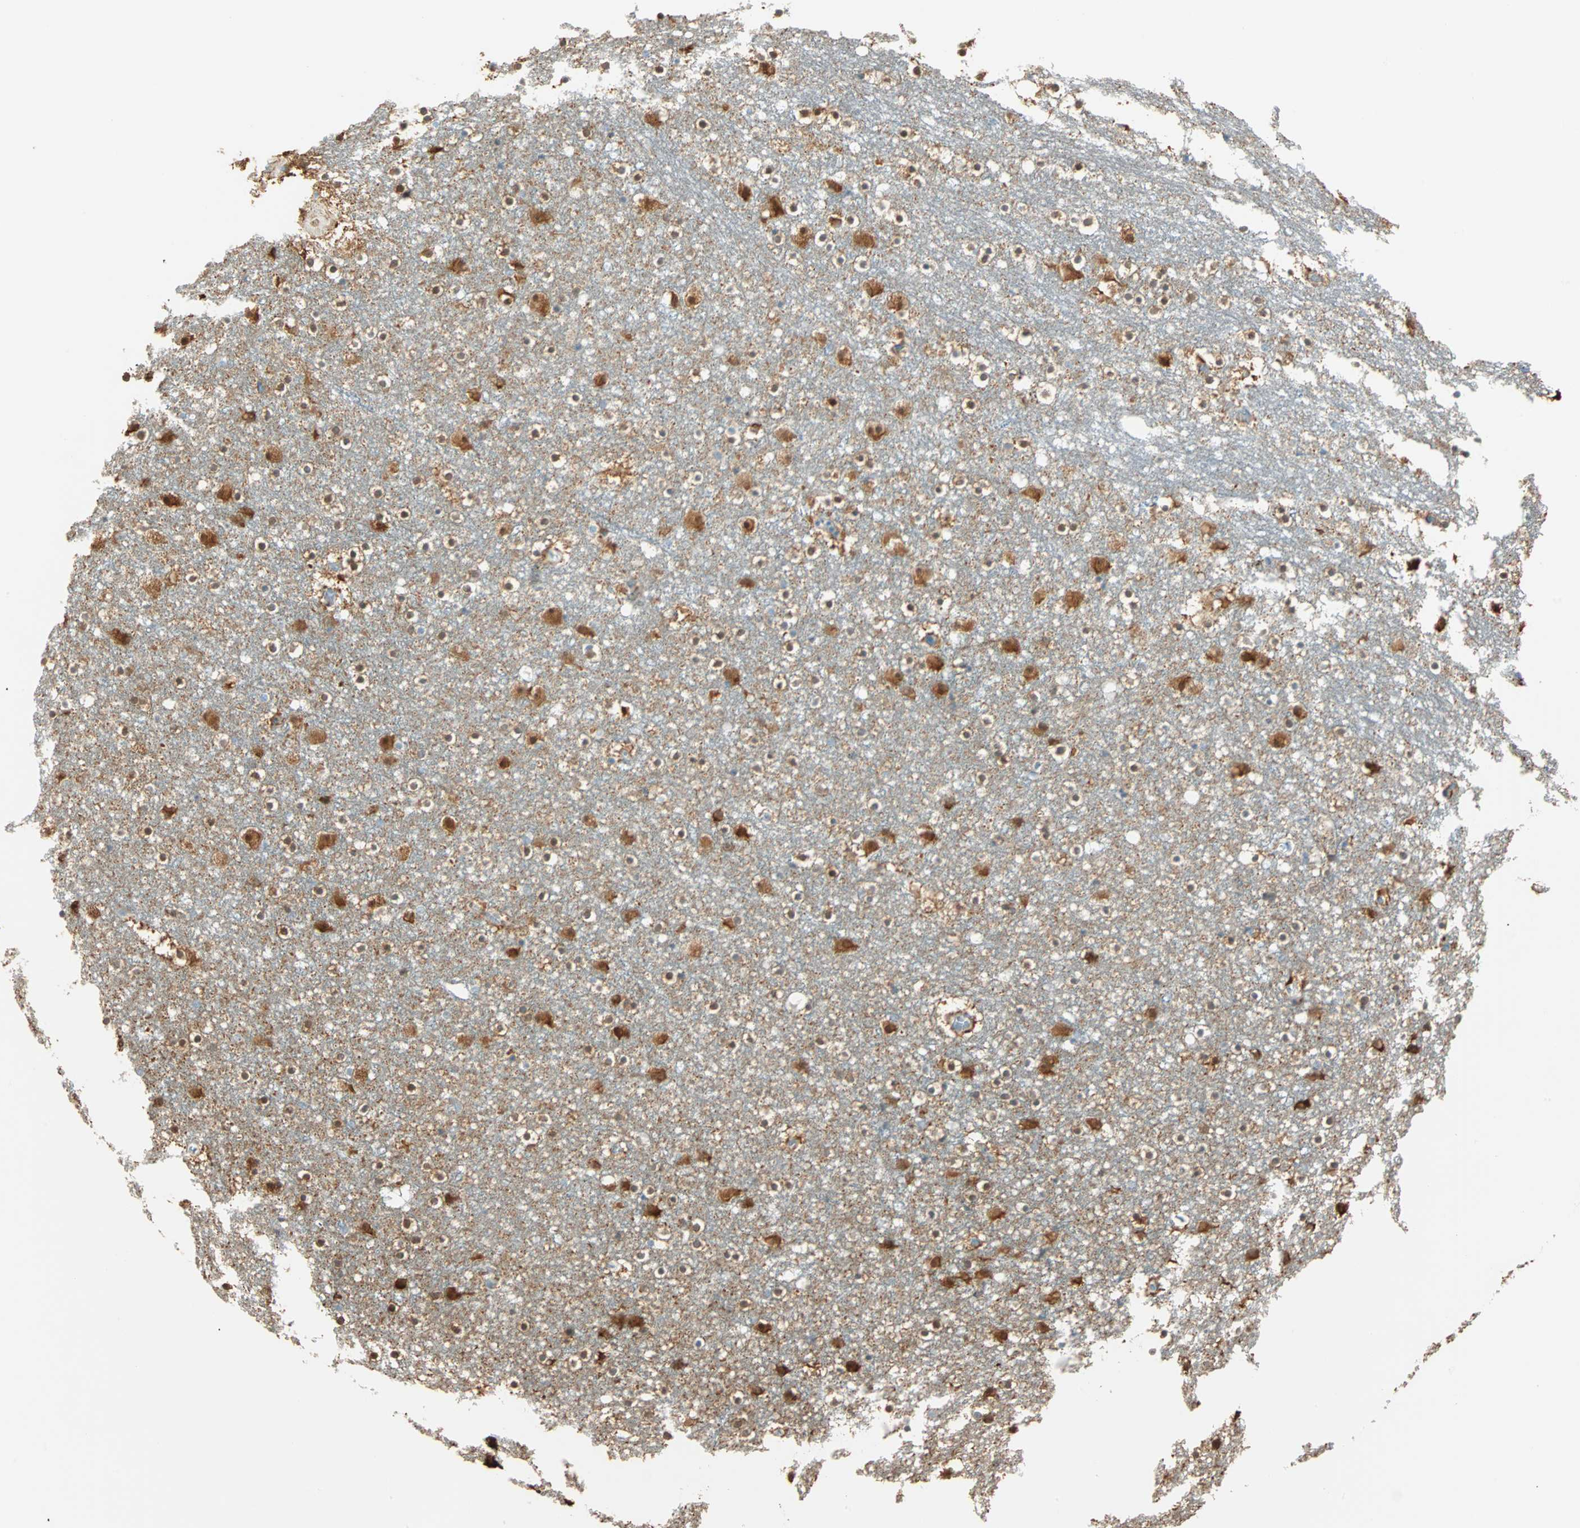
{"staining": {"intensity": "strong", "quantity": ">75%", "location": "cytoplasmic/membranous,nuclear"}, "tissue": "caudate", "cell_type": "Glial cells", "image_type": "normal", "snomed": [{"axis": "morphology", "description": "Normal tissue, NOS"}, {"axis": "topography", "description": "Lateral ventricle wall"}], "caption": "Protein staining shows strong cytoplasmic/membranous,nuclear positivity in about >75% of glial cells in normal caudate. The staining is performed using DAB brown chromogen to label protein expression. The nuclei are counter-stained blue using hematoxylin.", "gene": "ATF6", "patient": {"sex": "male", "age": 45}}